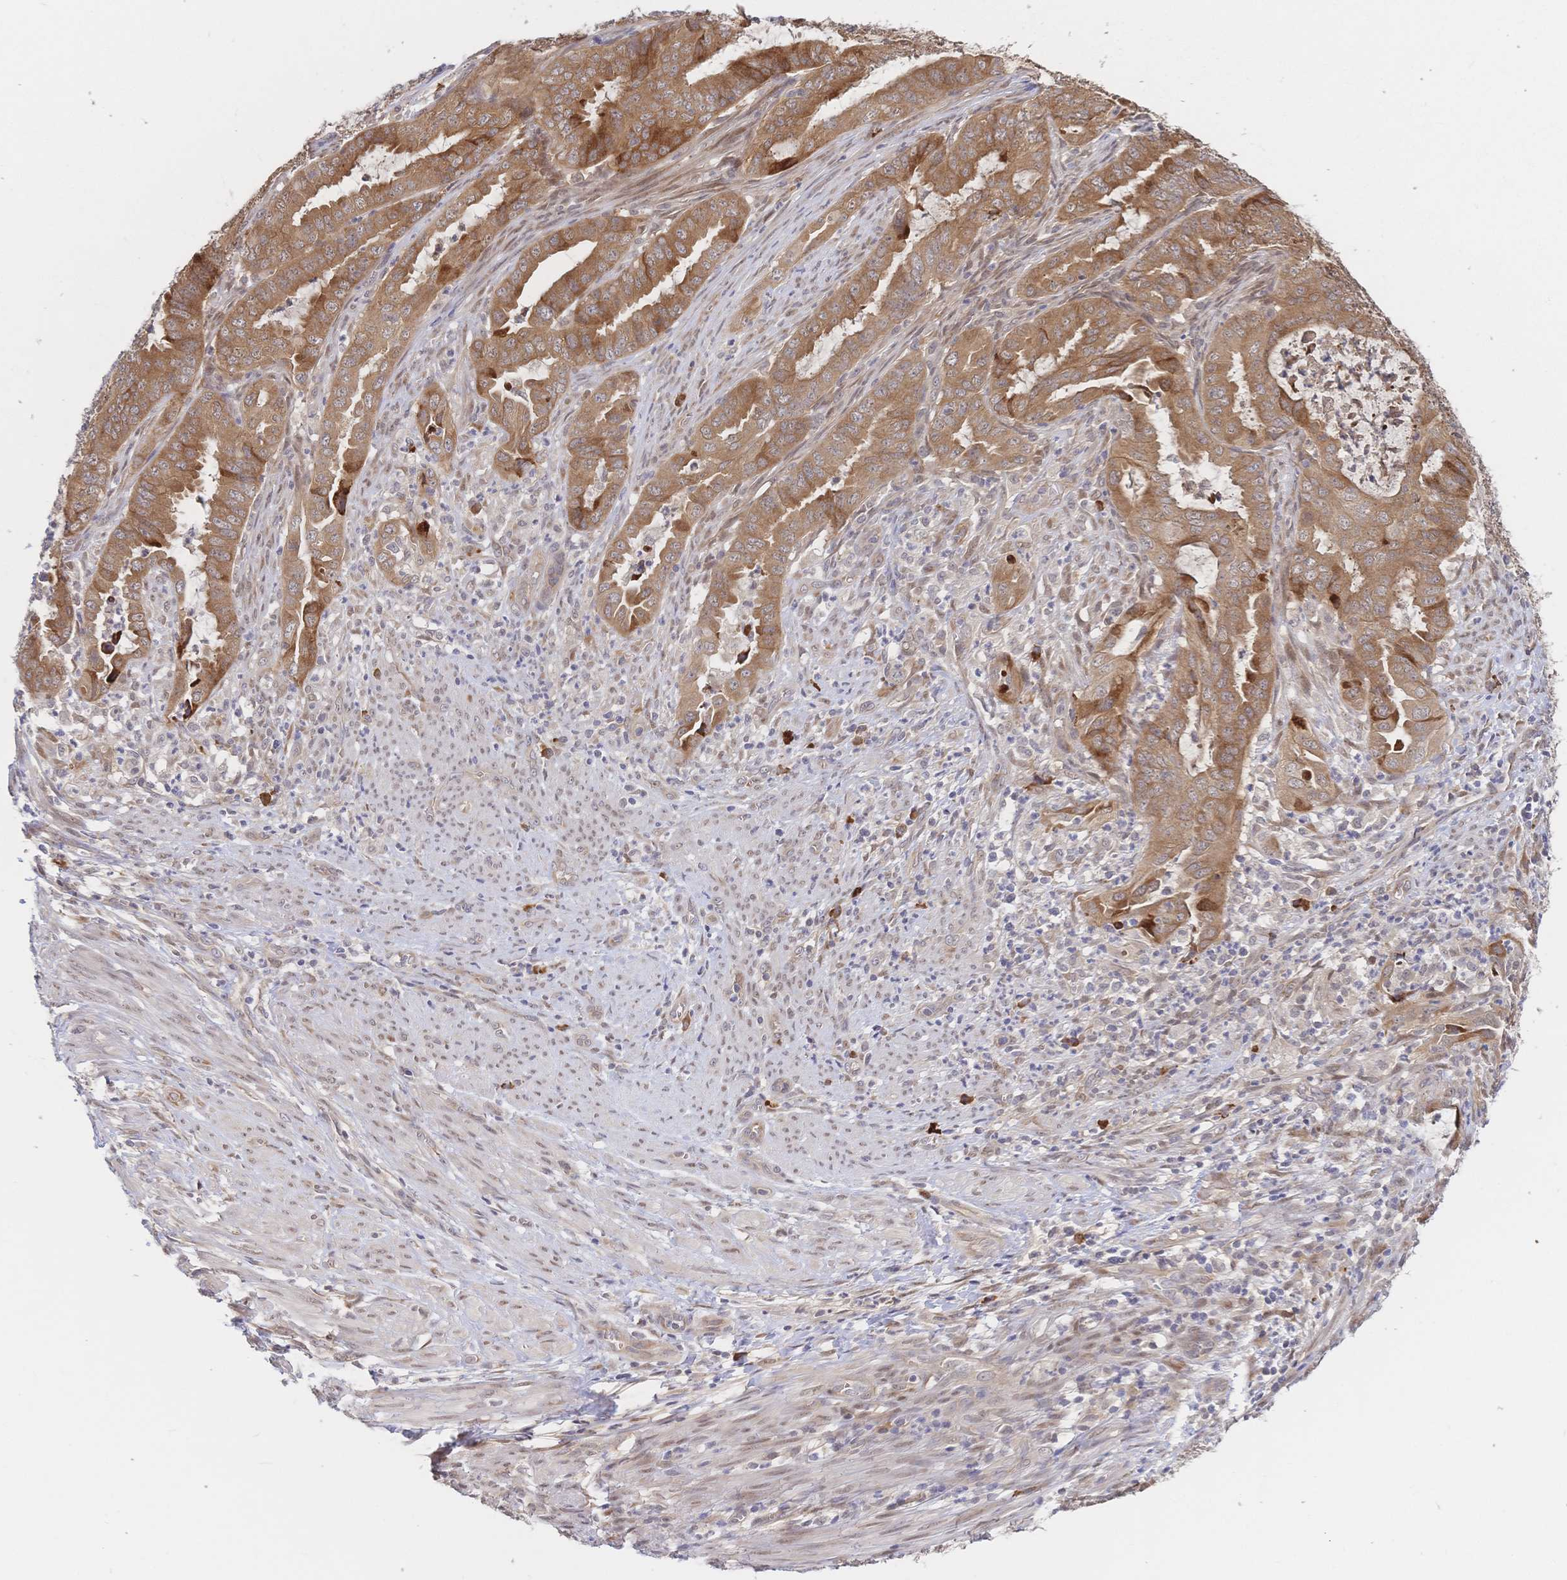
{"staining": {"intensity": "moderate", "quantity": ">75%", "location": "cytoplasmic/membranous"}, "tissue": "endometrial cancer", "cell_type": "Tumor cells", "image_type": "cancer", "snomed": [{"axis": "morphology", "description": "Adenocarcinoma, NOS"}, {"axis": "topography", "description": "Endometrium"}], "caption": "Brown immunohistochemical staining in adenocarcinoma (endometrial) shows moderate cytoplasmic/membranous positivity in about >75% of tumor cells.", "gene": "LMO4", "patient": {"sex": "female", "age": 51}}